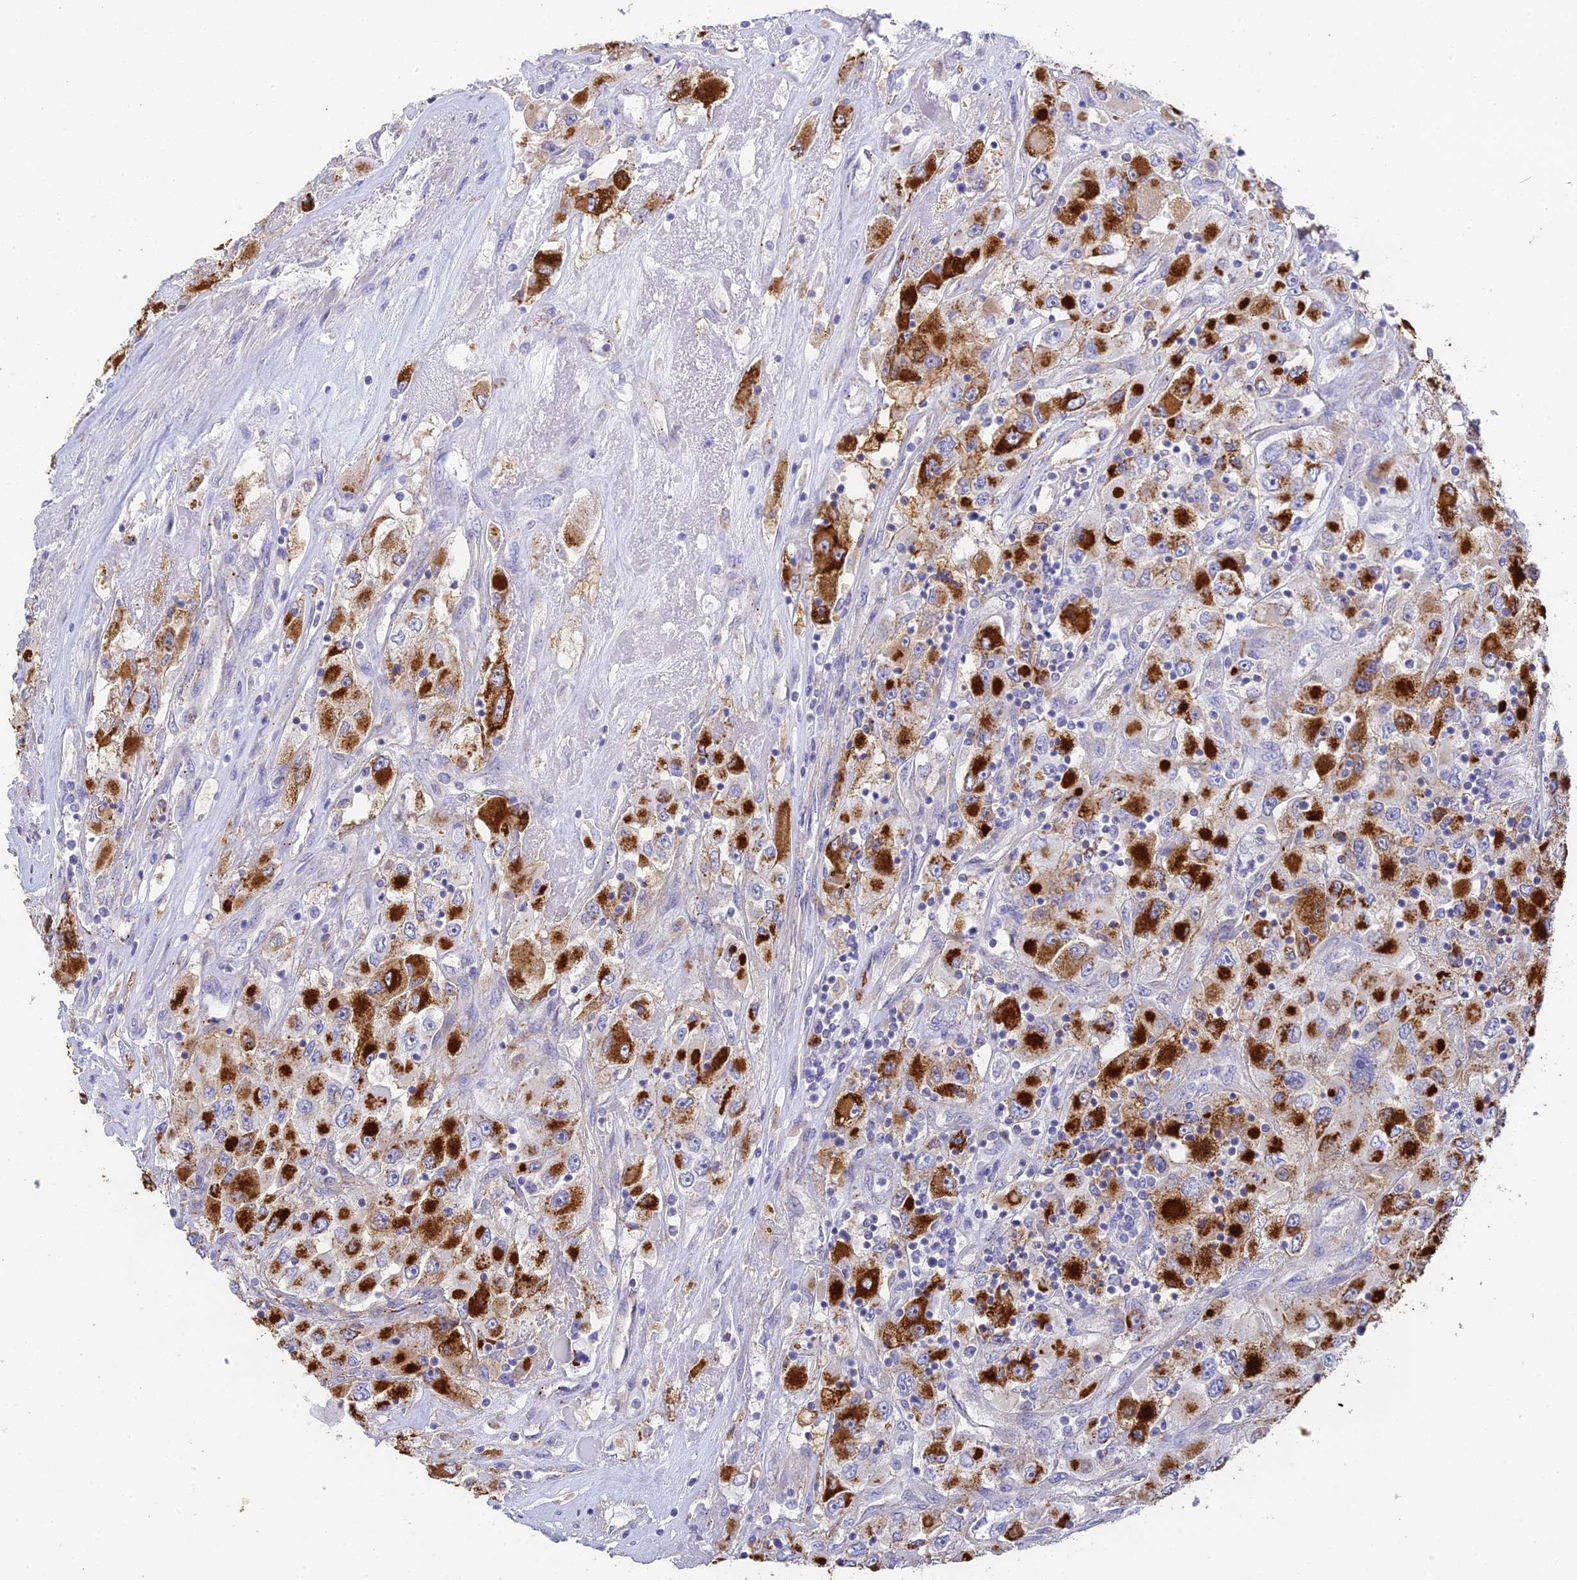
{"staining": {"intensity": "strong", "quantity": ">75%", "location": "cytoplasmic/membranous"}, "tissue": "renal cancer", "cell_type": "Tumor cells", "image_type": "cancer", "snomed": [{"axis": "morphology", "description": "Adenocarcinoma, NOS"}, {"axis": "topography", "description": "Kidney"}], "caption": "A brown stain labels strong cytoplasmic/membranous expression of a protein in renal cancer (adenocarcinoma) tumor cells.", "gene": "WDR6", "patient": {"sex": "female", "age": 52}}